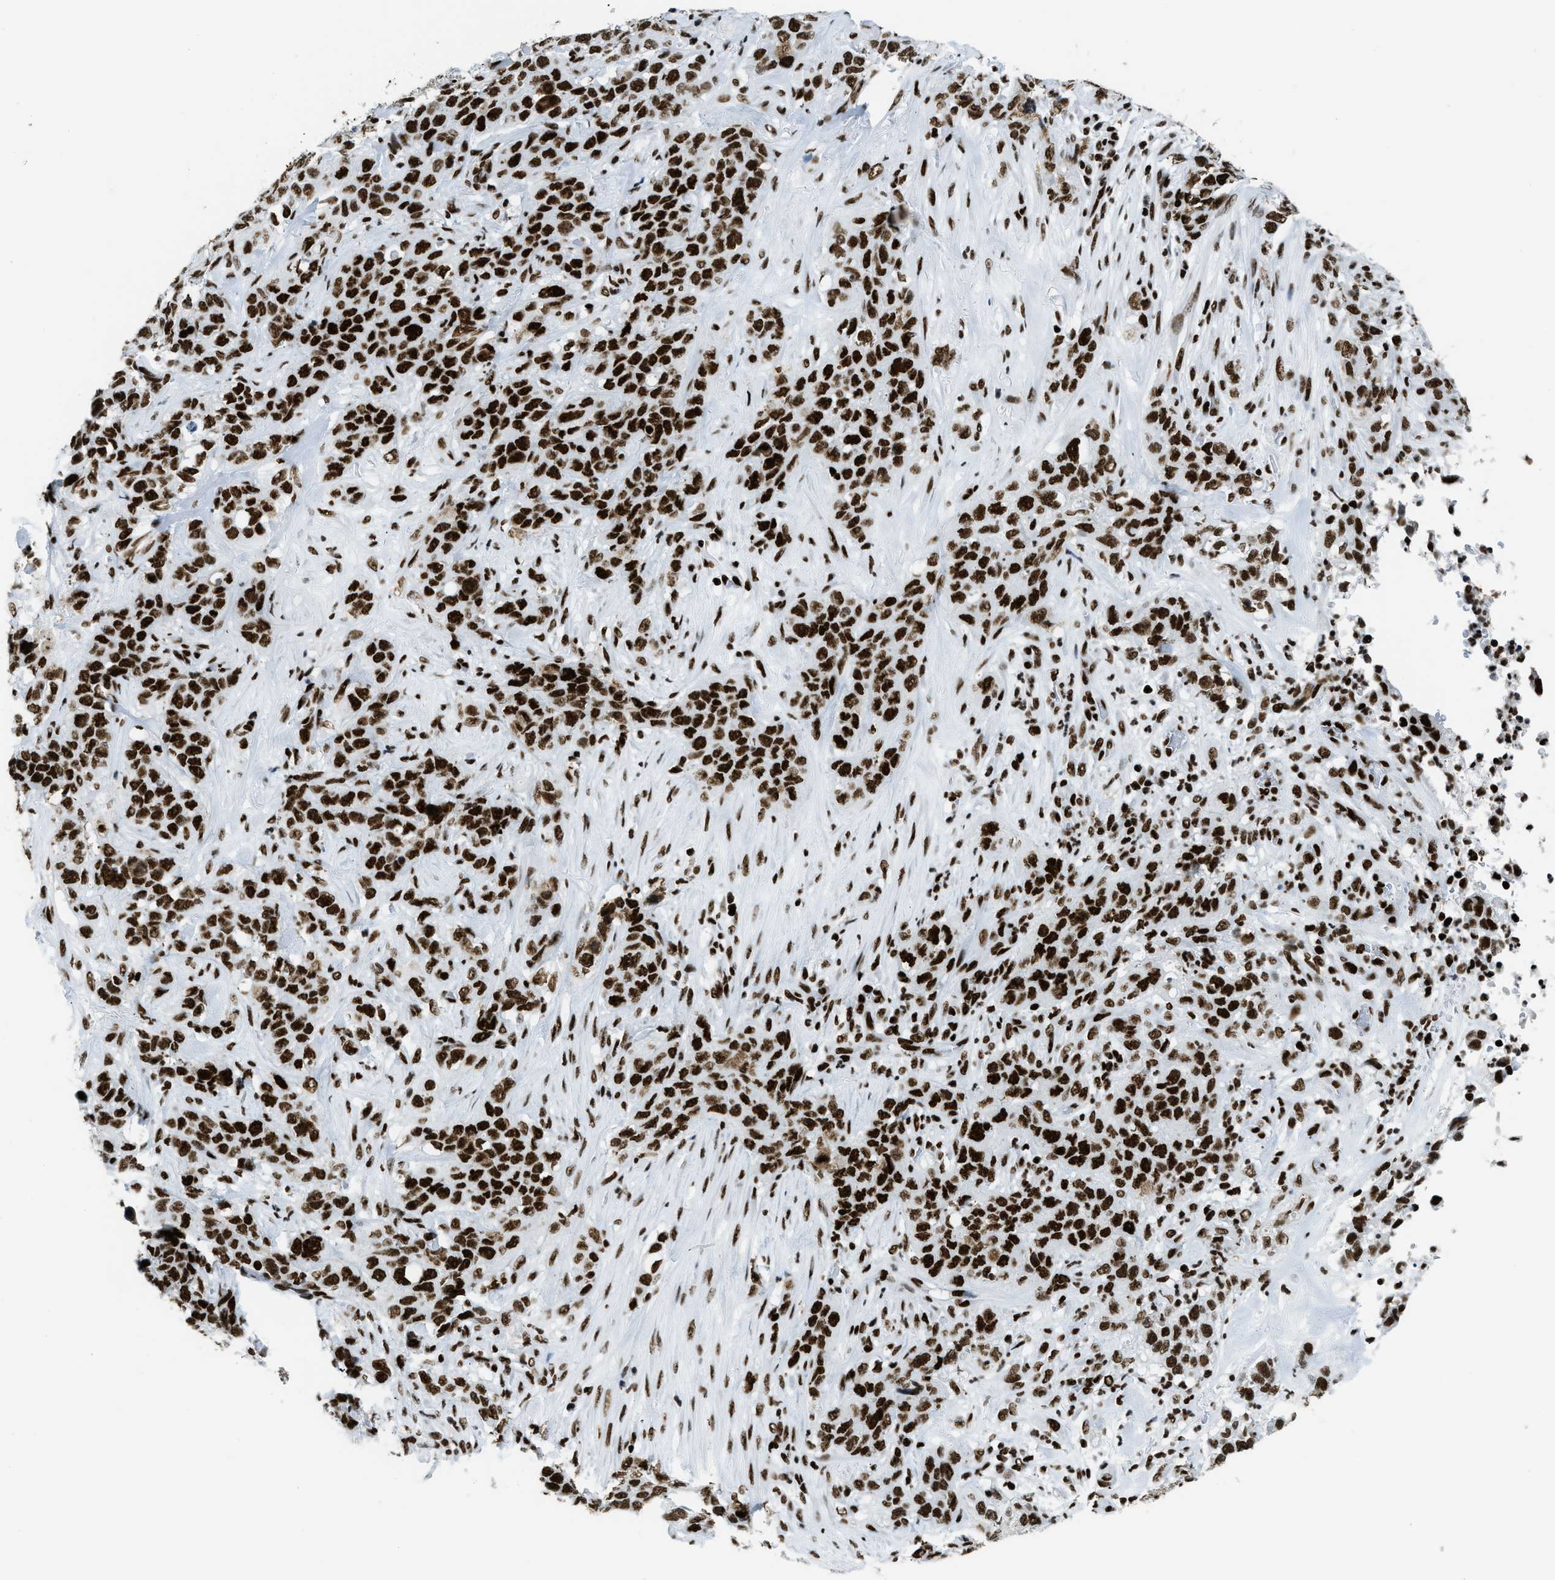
{"staining": {"intensity": "strong", "quantity": ">75%", "location": "nuclear"}, "tissue": "stomach cancer", "cell_type": "Tumor cells", "image_type": "cancer", "snomed": [{"axis": "morphology", "description": "Adenocarcinoma, NOS"}, {"axis": "topography", "description": "Stomach"}], "caption": "Protein staining of stomach cancer tissue exhibits strong nuclear staining in approximately >75% of tumor cells.", "gene": "PIF1", "patient": {"sex": "male", "age": 48}}